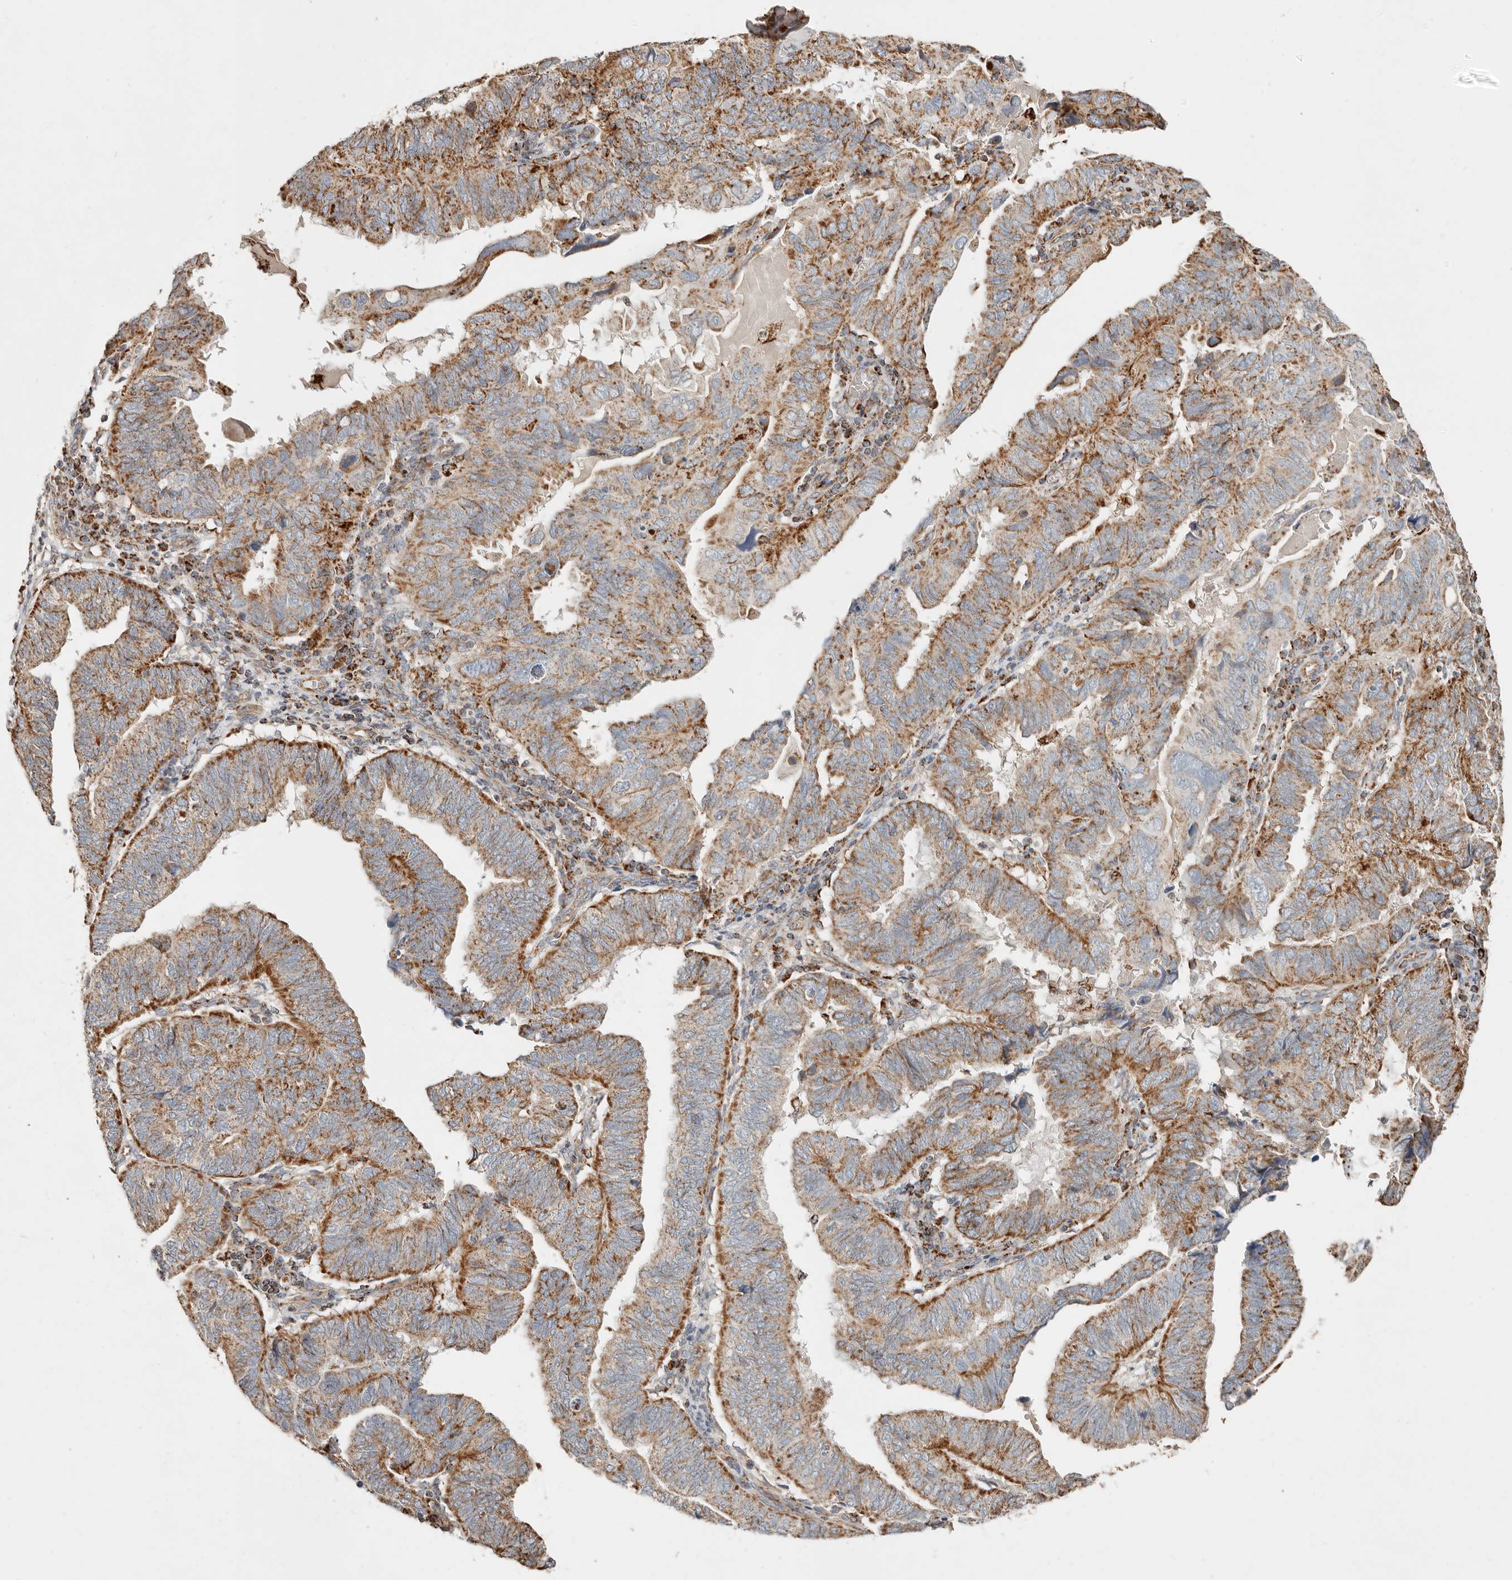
{"staining": {"intensity": "moderate", "quantity": "25%-75%", "location": "cytoplasmic/membranous"}, "tissue": "endometrial cancer", "cell_type": "Tumor cells", "image_type": "cancer", "snomed": [{"axis": "morphology", "description": "Adenocarcinoma, NOS"}, {"axis": "topography", "description": "Uterus"}], "caption": "Protein expression analysis of adenocarcinoma (endometrial) displays moderate cytoplasmic/membranous positivity in approximately 25%-75% of tumor cells.", "gene": "ARHGEF10L", "patient": {"sex": "female", "age": 77}}